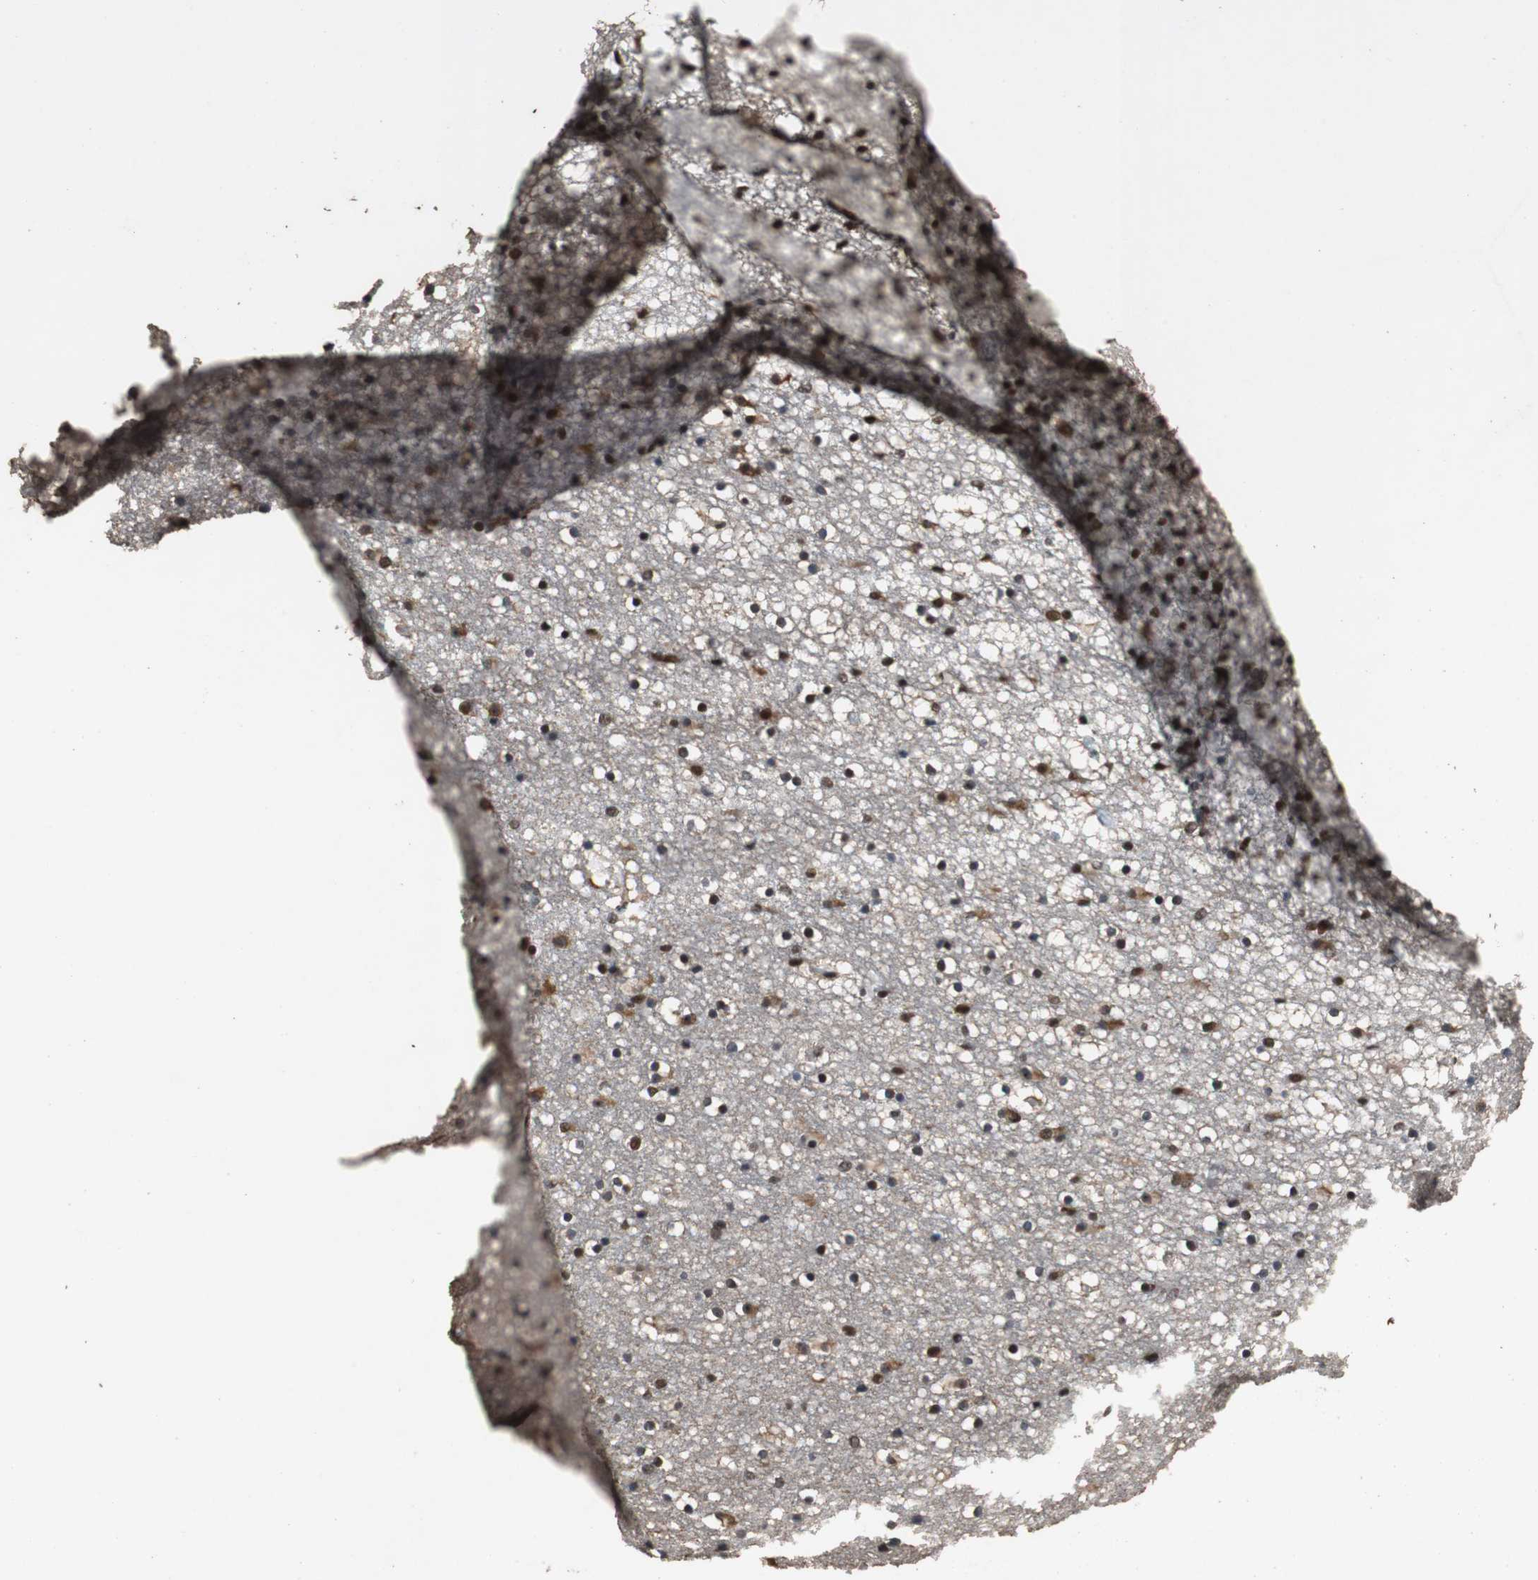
{"staining": {"intensity": "strong", "quantity": ">75%", "location": "nuclear"}, "tissue": "caudate", "cell_type": "Glial cells", "image_type": "normal", "snomed": [{"axis": "morphology", "description": "Normal tissue, NOS"}, {"axis": "topography", "description": "Lateral ventricle wall"}], "caption": "The histopathology image shows immunohistochemical staining of unremarkable caudate. There is strong nuclear staining is appreciated in about >75% of glial cells. The staining is performed using DAB (3,3'-diaminobenzidine) brown chromogen to label protein expression. The nuclei are counter-stained blue using hematoxylin.", "gene": "ZNF18", "patient": {"sex": "male", "age": 45}}